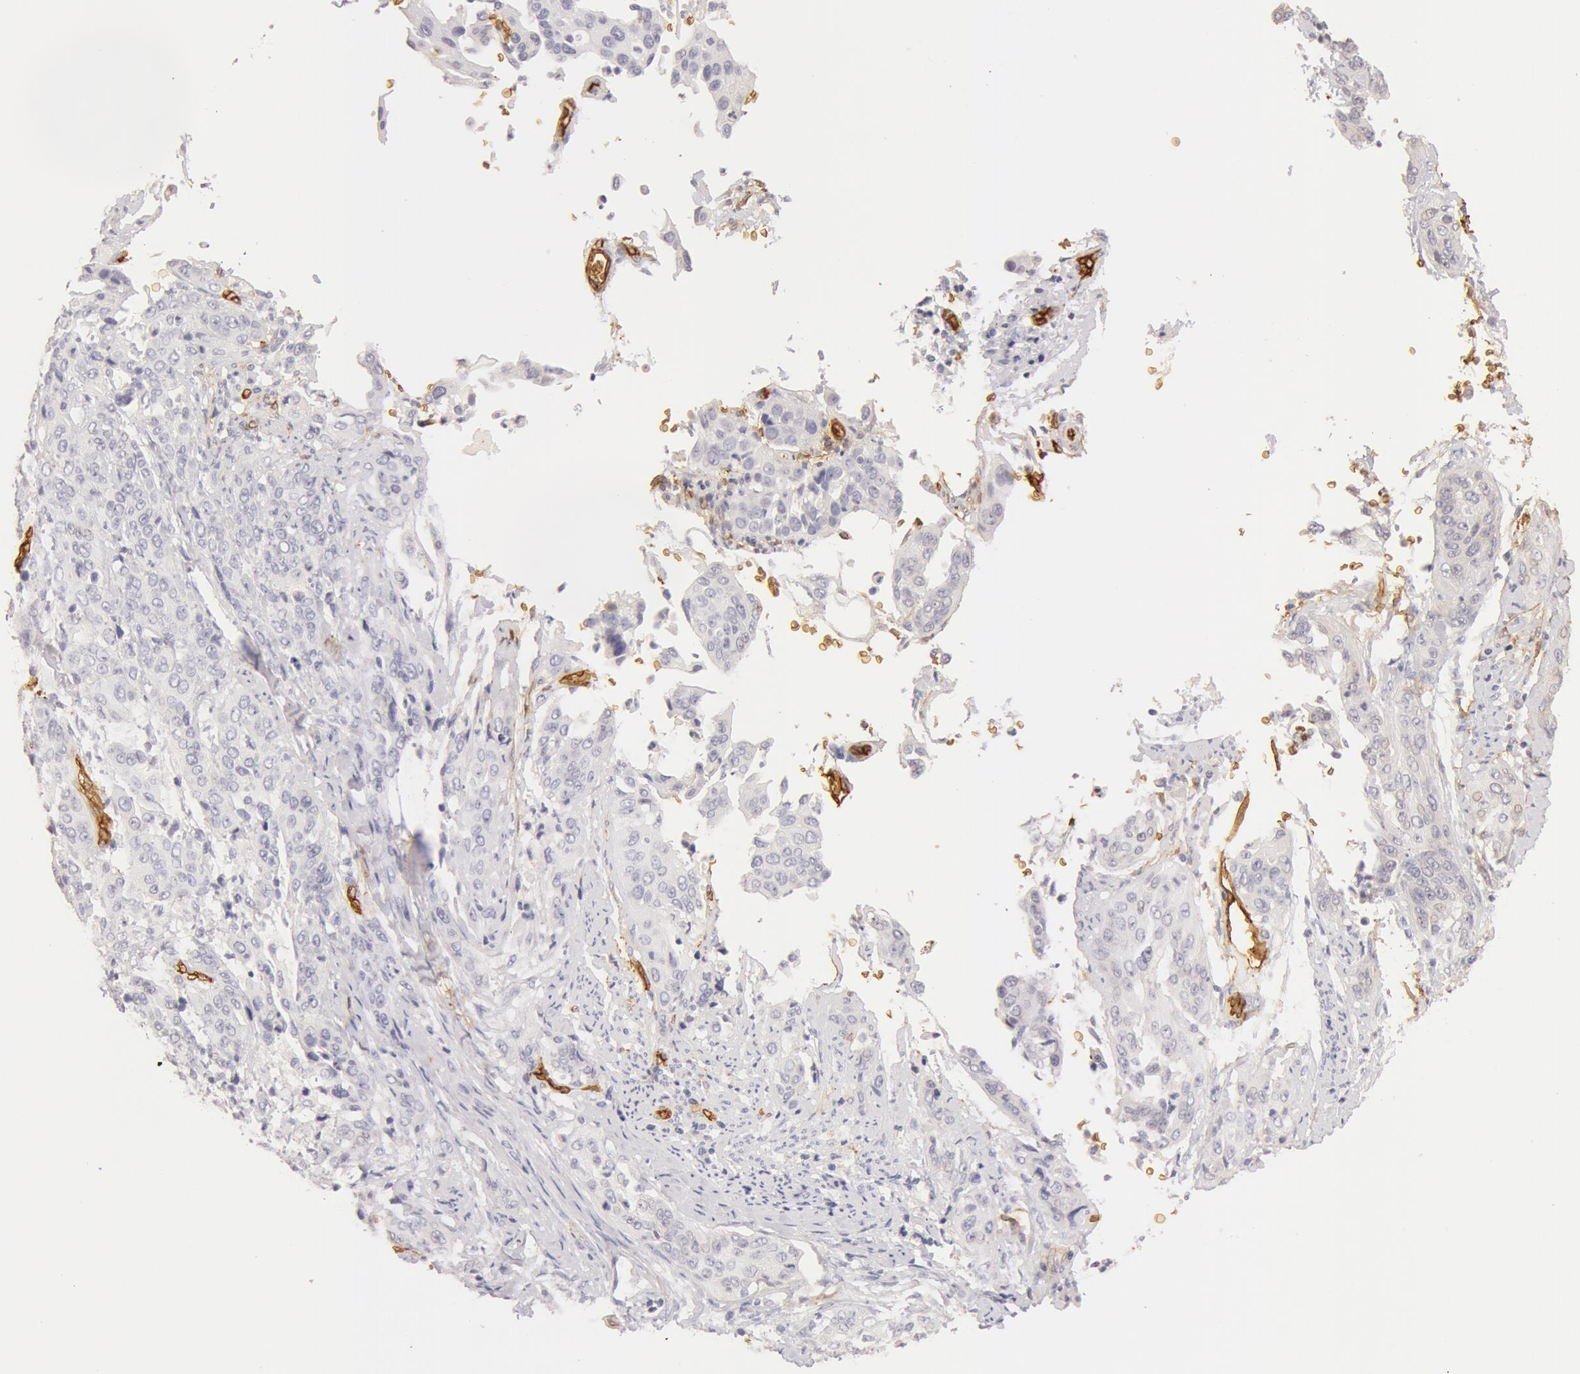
{"staining": {"intensity": "negative", "quantity": "none", "location": "none"}, "tissue": "cervical cancer", "cell_type": "Tumor cells", "image_type": "cancer", "snomed": [{"axis": "morphology", "description": "Squamous cell carcinoma, NOS"}, {"axis": "topography", "description": "Cervix"}], "caption": "Immunohistochemical staining of human cervical squamous cell carcinoma shows no significant expression in tumor cells.", "gene": "AQP1", "patient": {"sex": "female", "age": 41}}